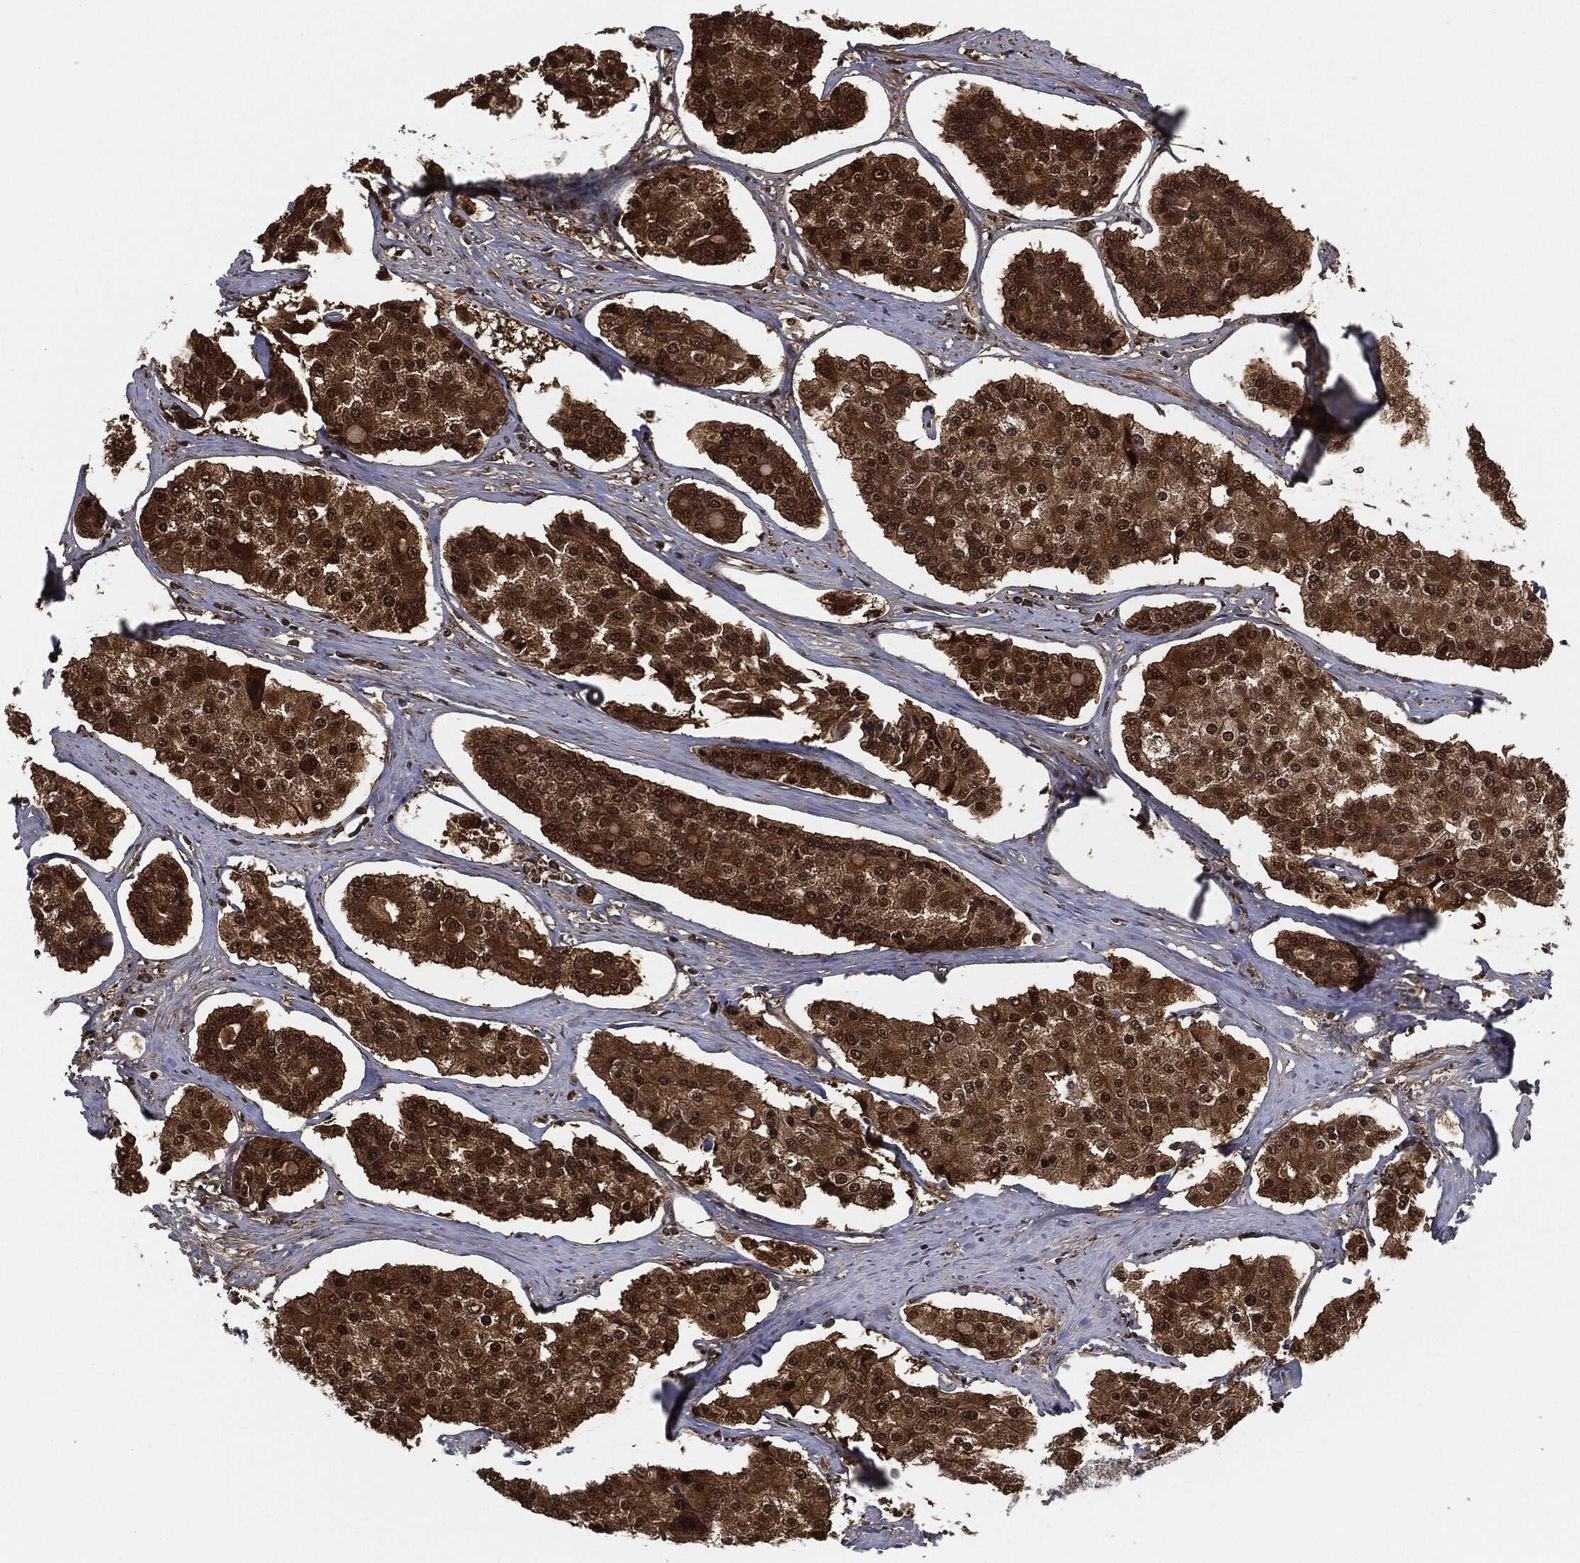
{"staining": {"intensity": "strong", "quantity": "25%-75%", "location": "cytoplasmic/membranous,nuclear"}, "tissue": "carcinoid", "cell_type": "Tumor cells", "image_type": "cancer", "snomed": [{"axis": "morphology", "description": "Carcinoid, malignant, NOS"}, {"axis": "topography", "description": "Small intestine"}], "caption": "This photomicrograph shows carcinoid stained with immunohistochemistry to label a protein in brown. The cytoplasmic/membranous and nuclear of tumor cells show strong positivity for the protein. Nuclei are counter-stained blue.", "gene": "CAPRIN2", "patient": {"sex": "female", "age": 65}}